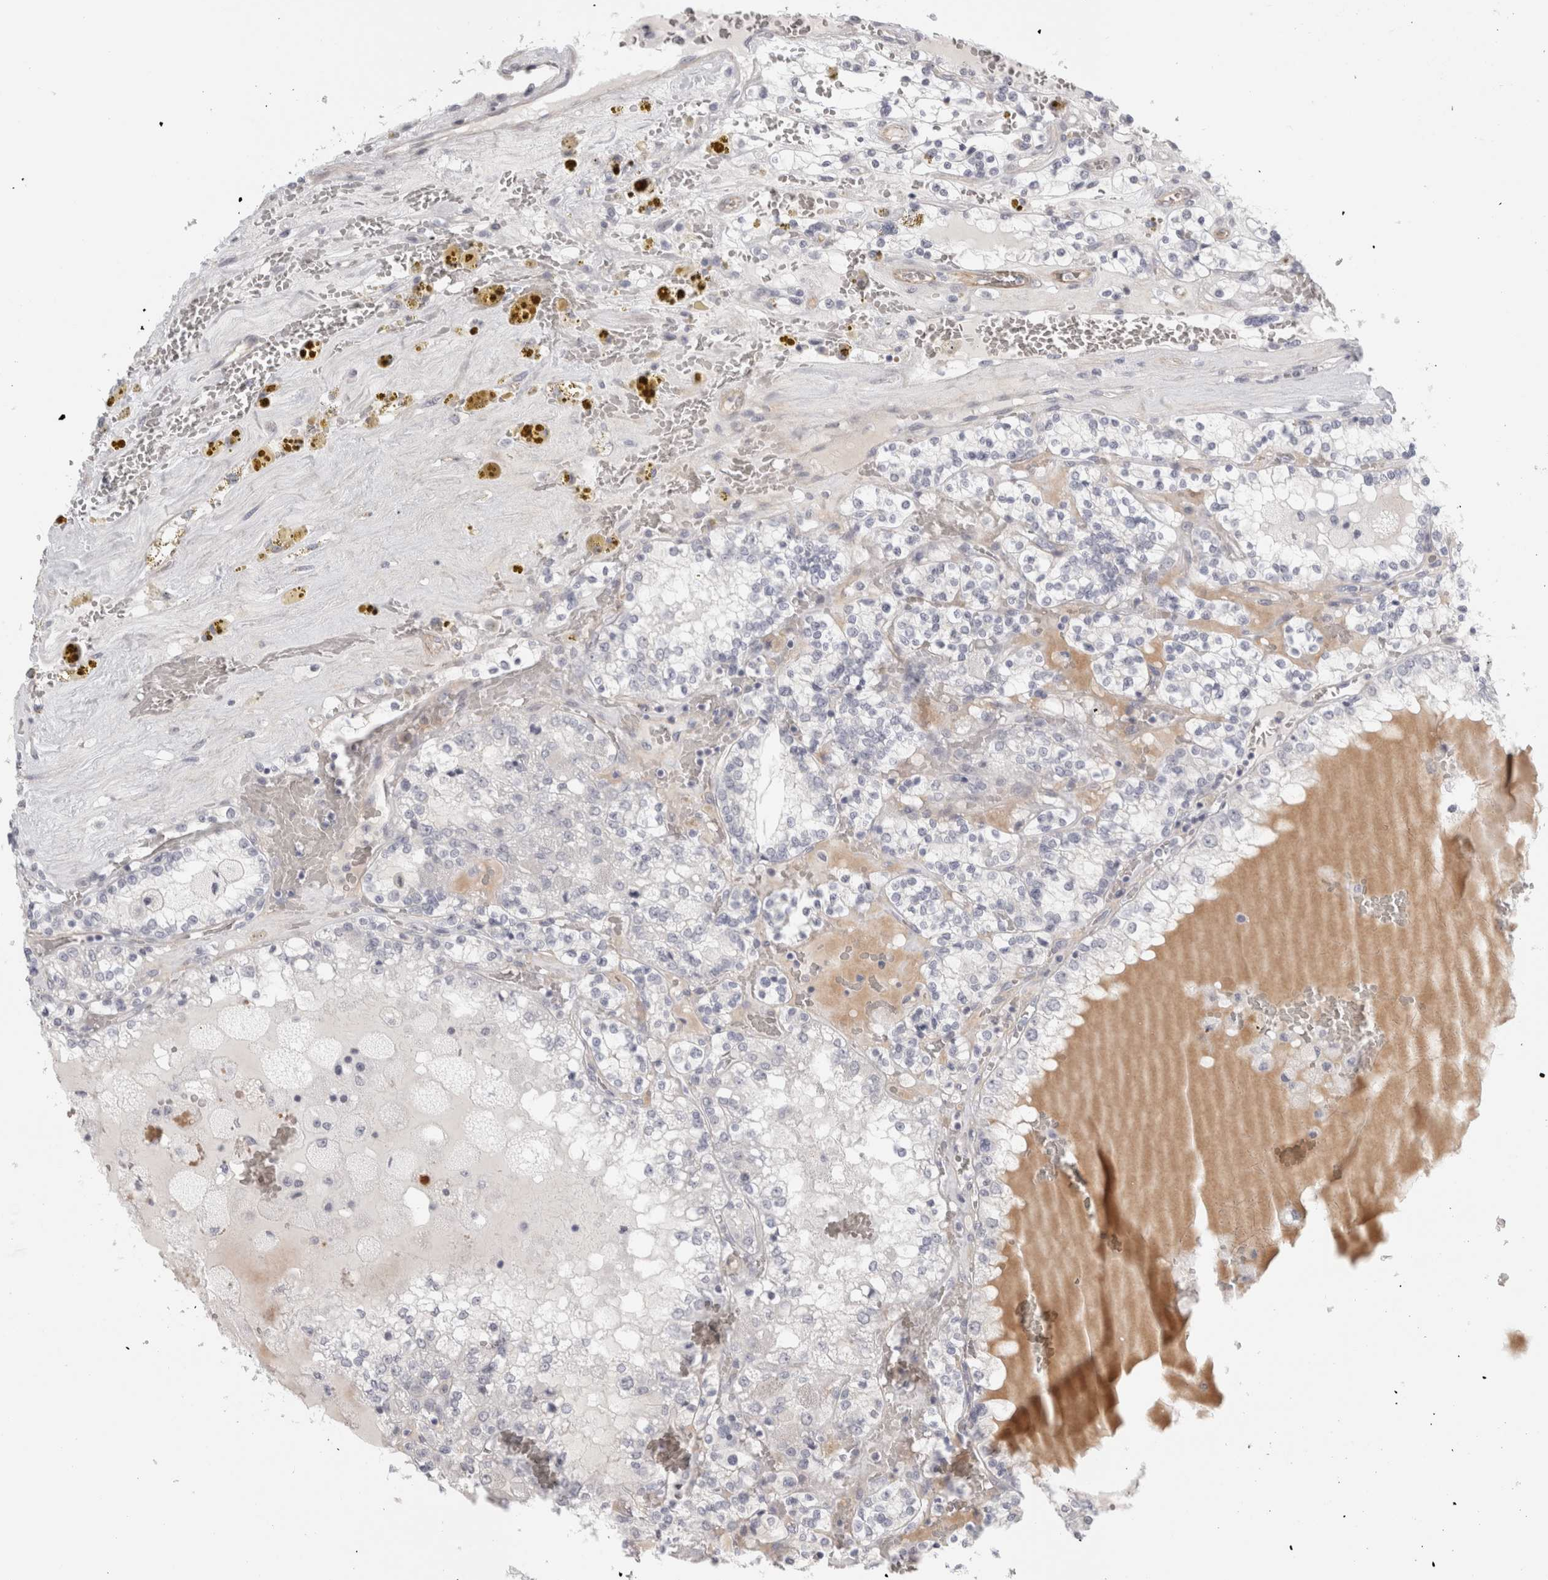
{"staining": {"intensity": "negative", "quantity": "none", "location": "none"}, "tissue": "renal cancer", "cell_type": "Tumor cells", "image_type": "cancer", "snomed": [{"axis": "morphology", "description": "Adenocarcinoma, NOS"}, {"axis": "topography", "description": "Kidney"}], "caption": "The micrograph reveals no significant positivity in tumor cells of renal cancer.", "gene": "FBLIM1", "patient": {"sex": "female", "age": 56}}